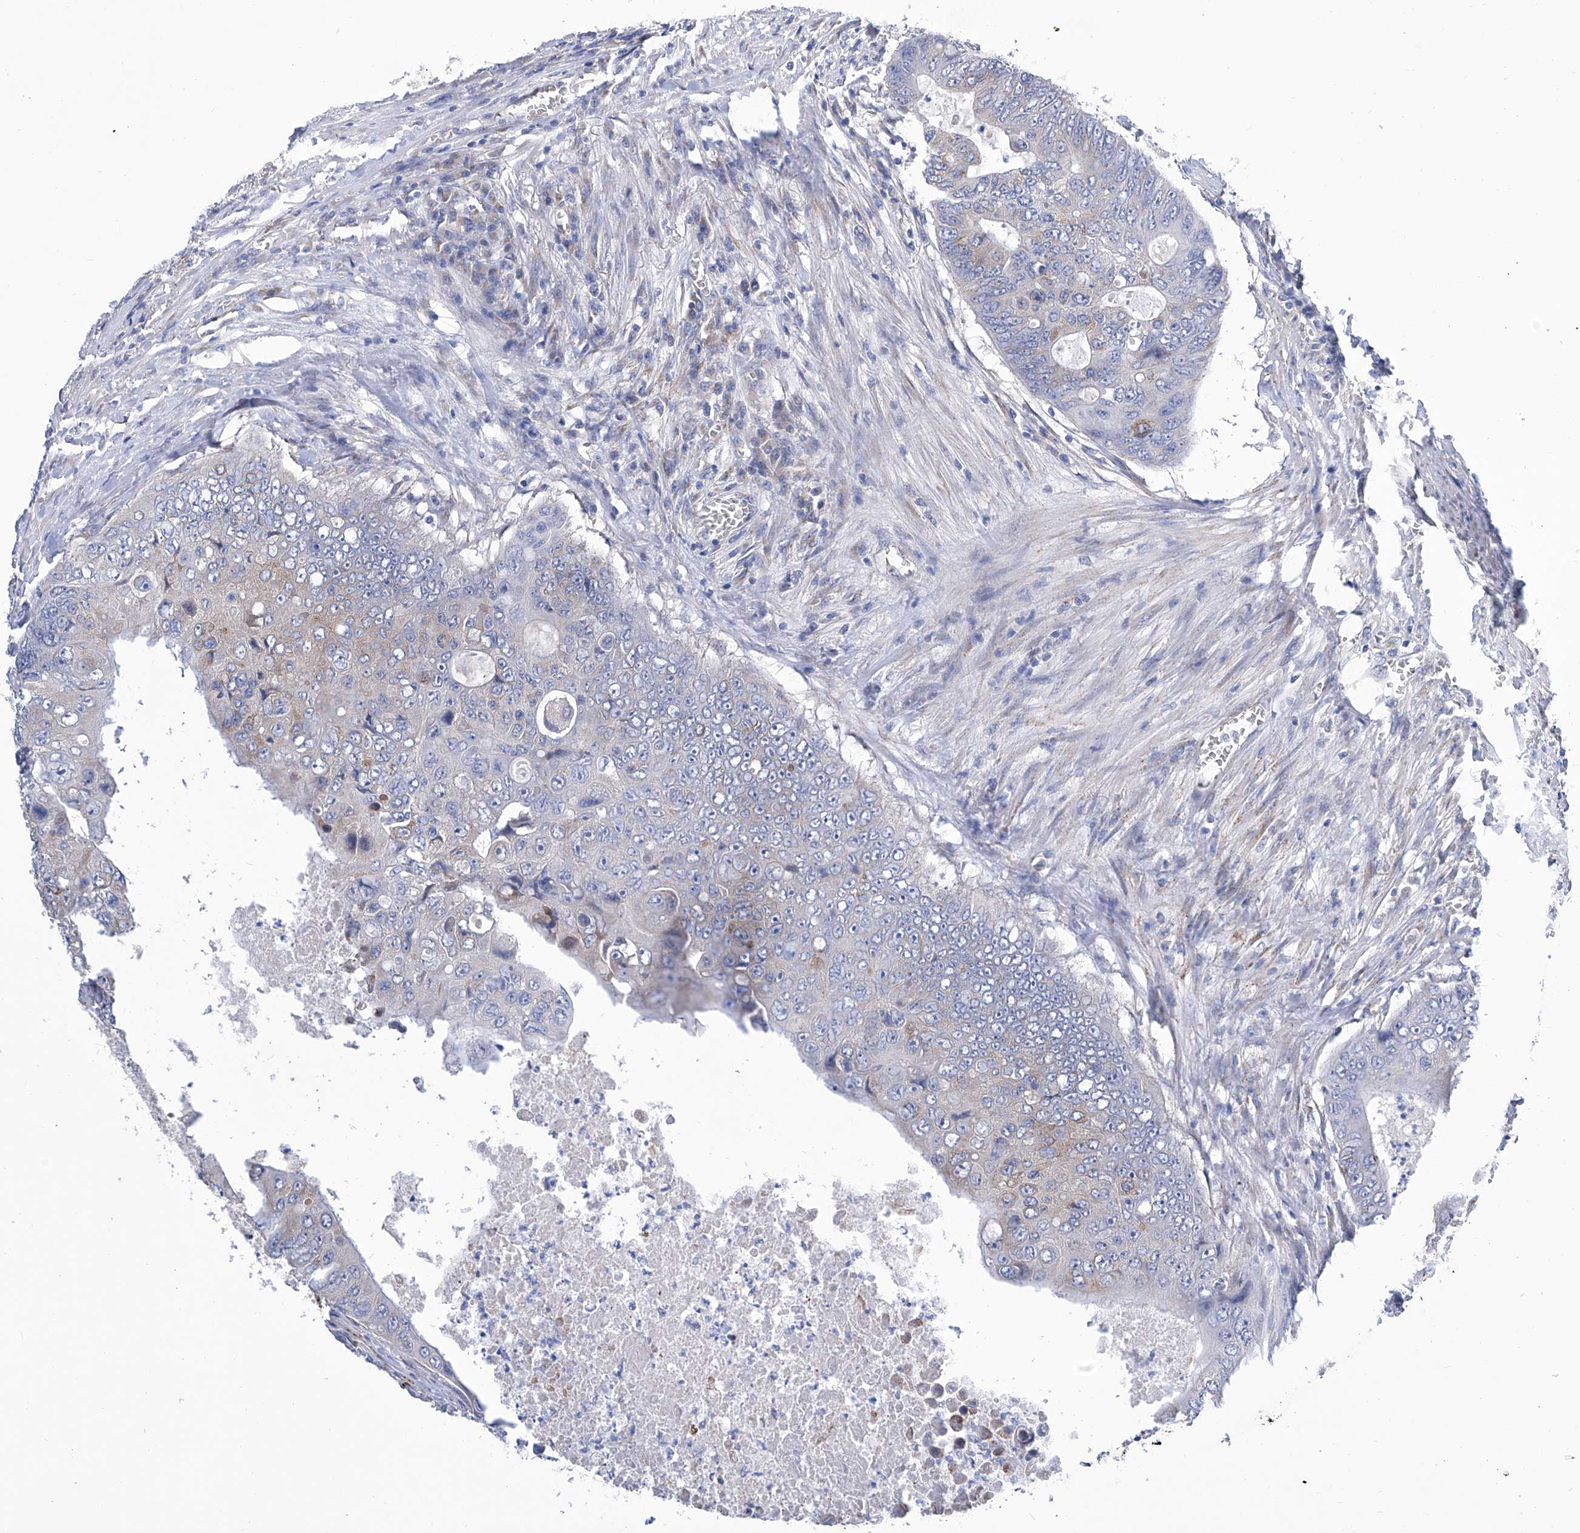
{"staining": {"intensity": "moderate", "quantity": "<25%", "location": "cytoplasmic/membranous"}, "tissue": "colorectal cancer", "cell_type": "Tumor cells", "image_type": "cancer", "snomed": [{"axis": "morphology", "description": "Adenocarcinoma, NOS"}, {"axis": "topography", "description": "Colon"}], "caption": "Adenocarcinoma (colorectal) was stained to show a protein in brown. There is low levels of moderate cytoplasmic/membranous expression in about <25% of tumor cells.", "gene": "TJAP1", "patient": {"sex": "male", "age": 87}}